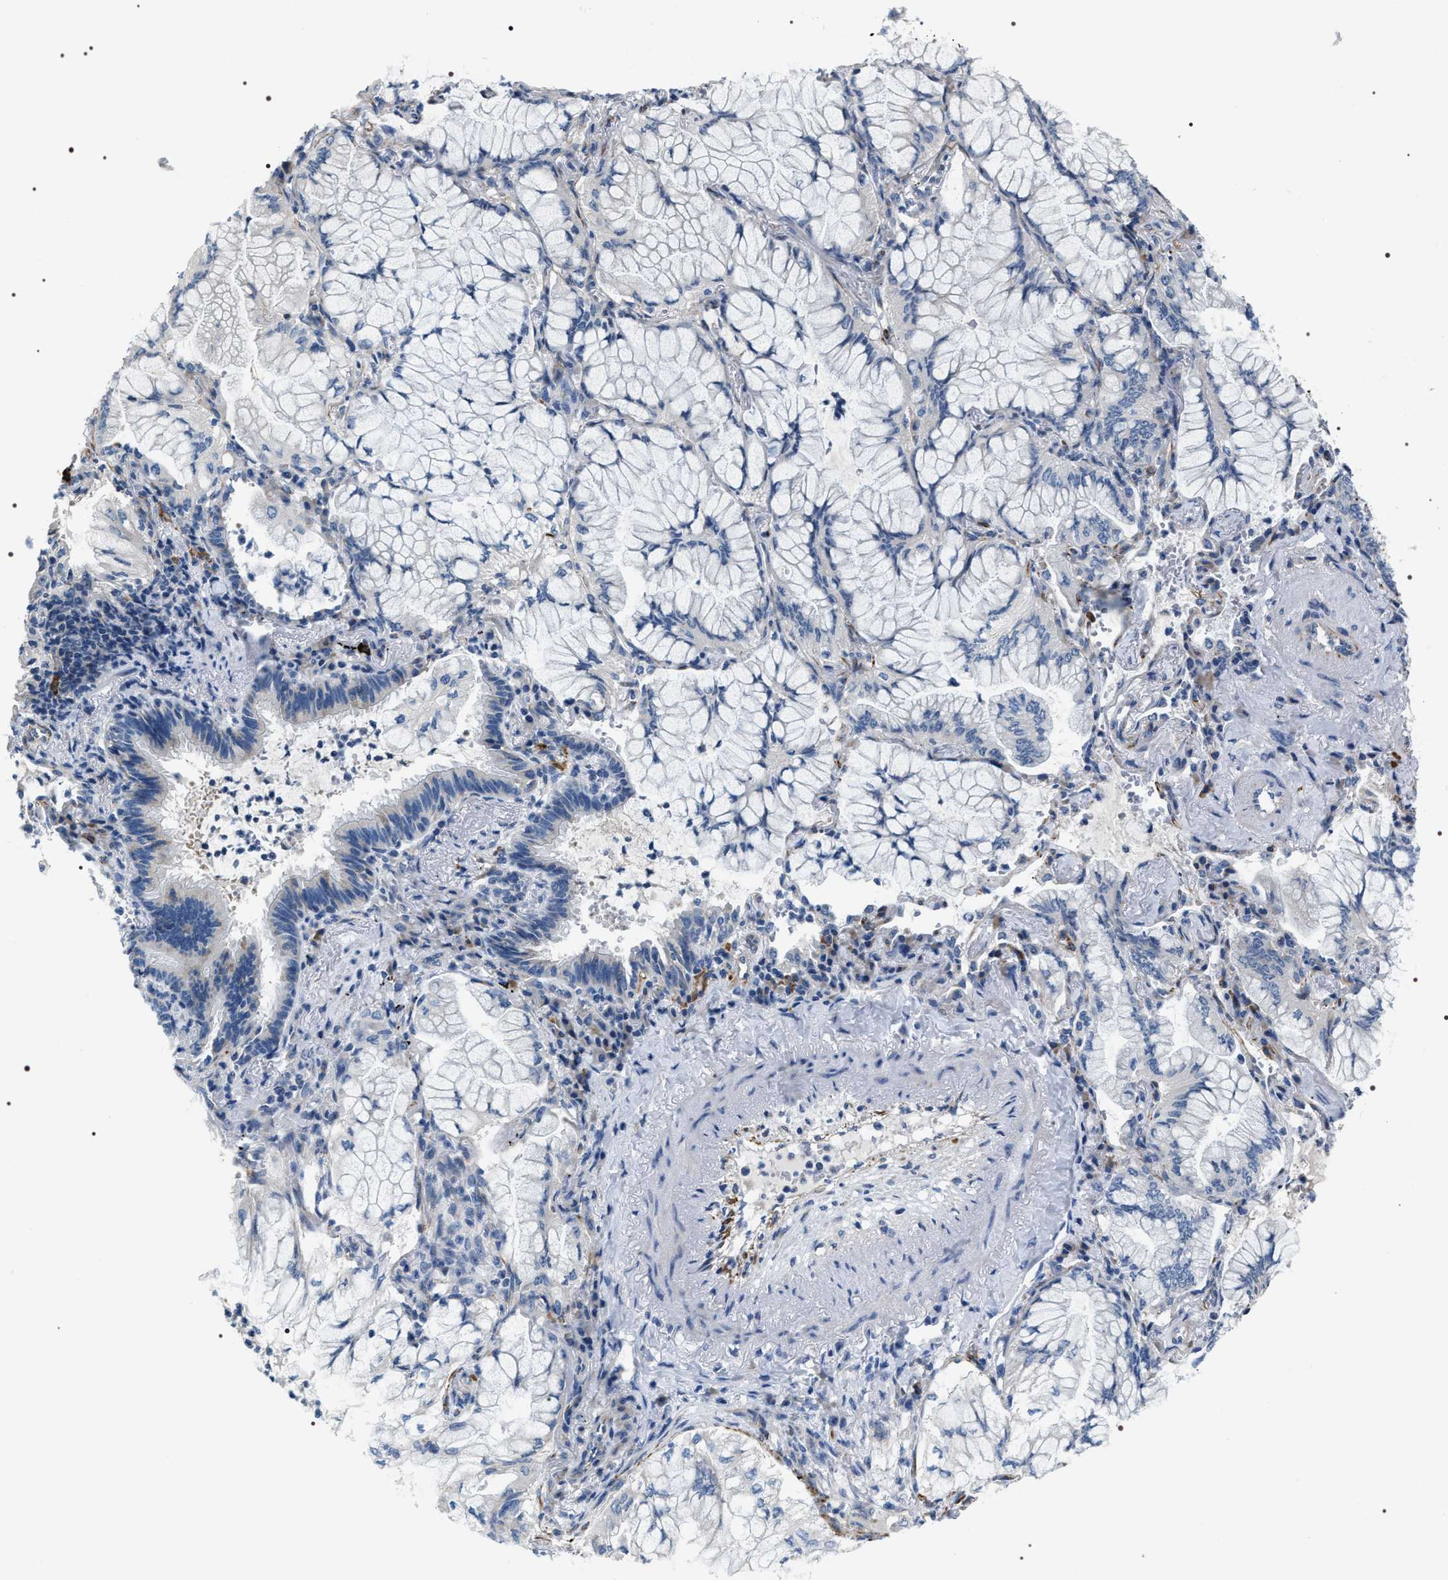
{"staining": {"intensity": "negative", "quantity": "none", "location": "none"}, "tissue": "lung cancer", "cell_type": "Tumor cells", "image_type": "cancer", "snomed": [{"axis": "morphology", "description": "Adenocarcinoma, NOS"}, {"axis": "topography", "description": "Lung"}], "caption": "The IHC micrograph has no significant staining in tumor cells of adenocarcinoma (lung) tissue.", "gene": "PKD1L1", "patient": {"sex": "female", "age": 70}}